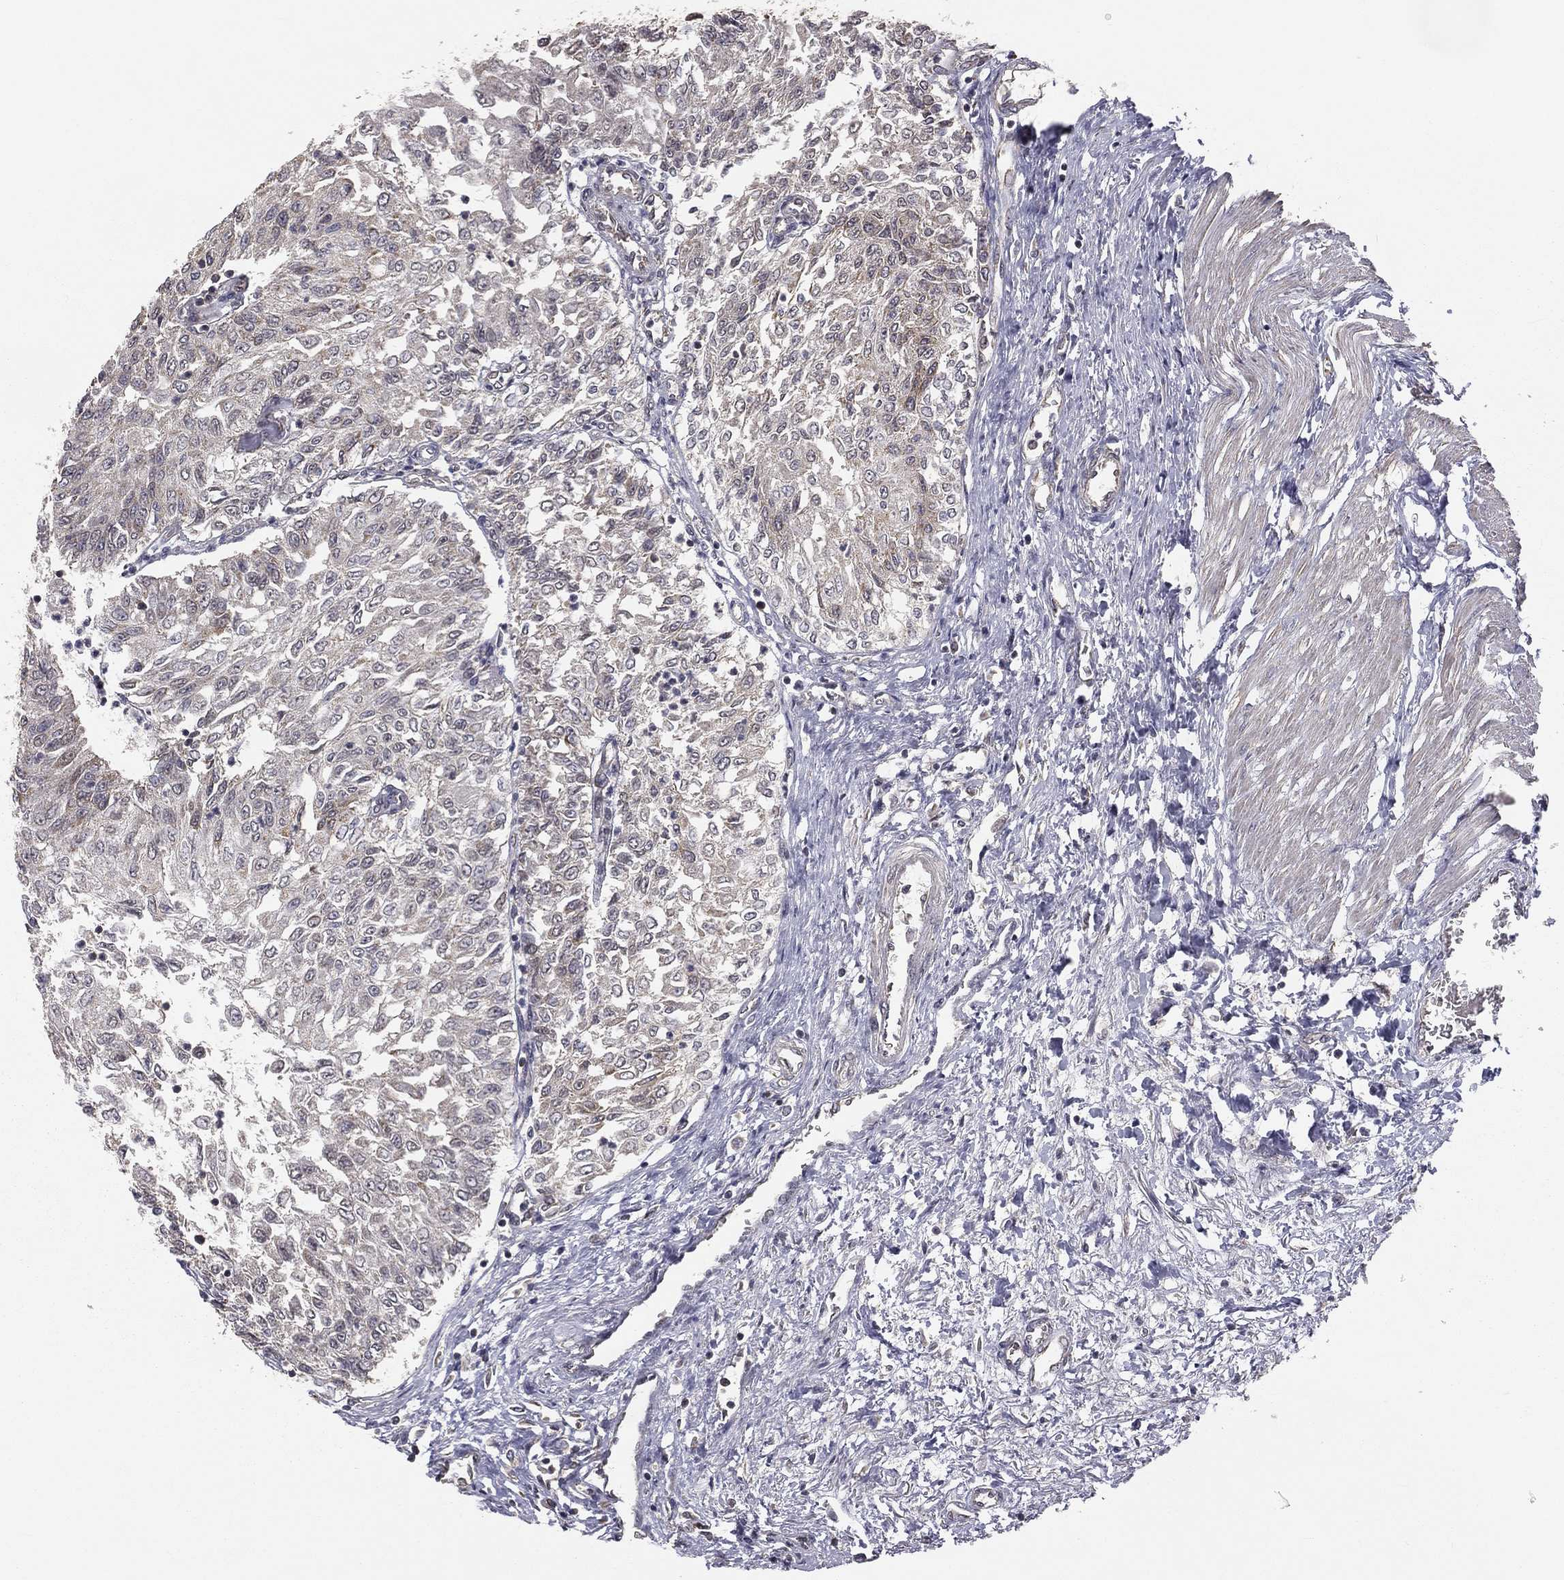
{"staining": {"intensity": "weak", "quantity": "<25%", "location": "cytoplasmic/membranous"}, "tissue": "urothelial cancer", "cell_type": "Tumor cells", "image_type": "cancer", "snomed": [{"axis": "morphology", "description": "Urothelial carcinoma, Low grade"}, {"axis": "topography", "description": "Urinary bladder"}], "caption": "This is an immunohistochemistry (IHC) image of low-grade urothelial carcinoma. There is no positivity in tumor cells.", "gene": "MRPL46", "patient": {"sex": "male", "age": 78}}